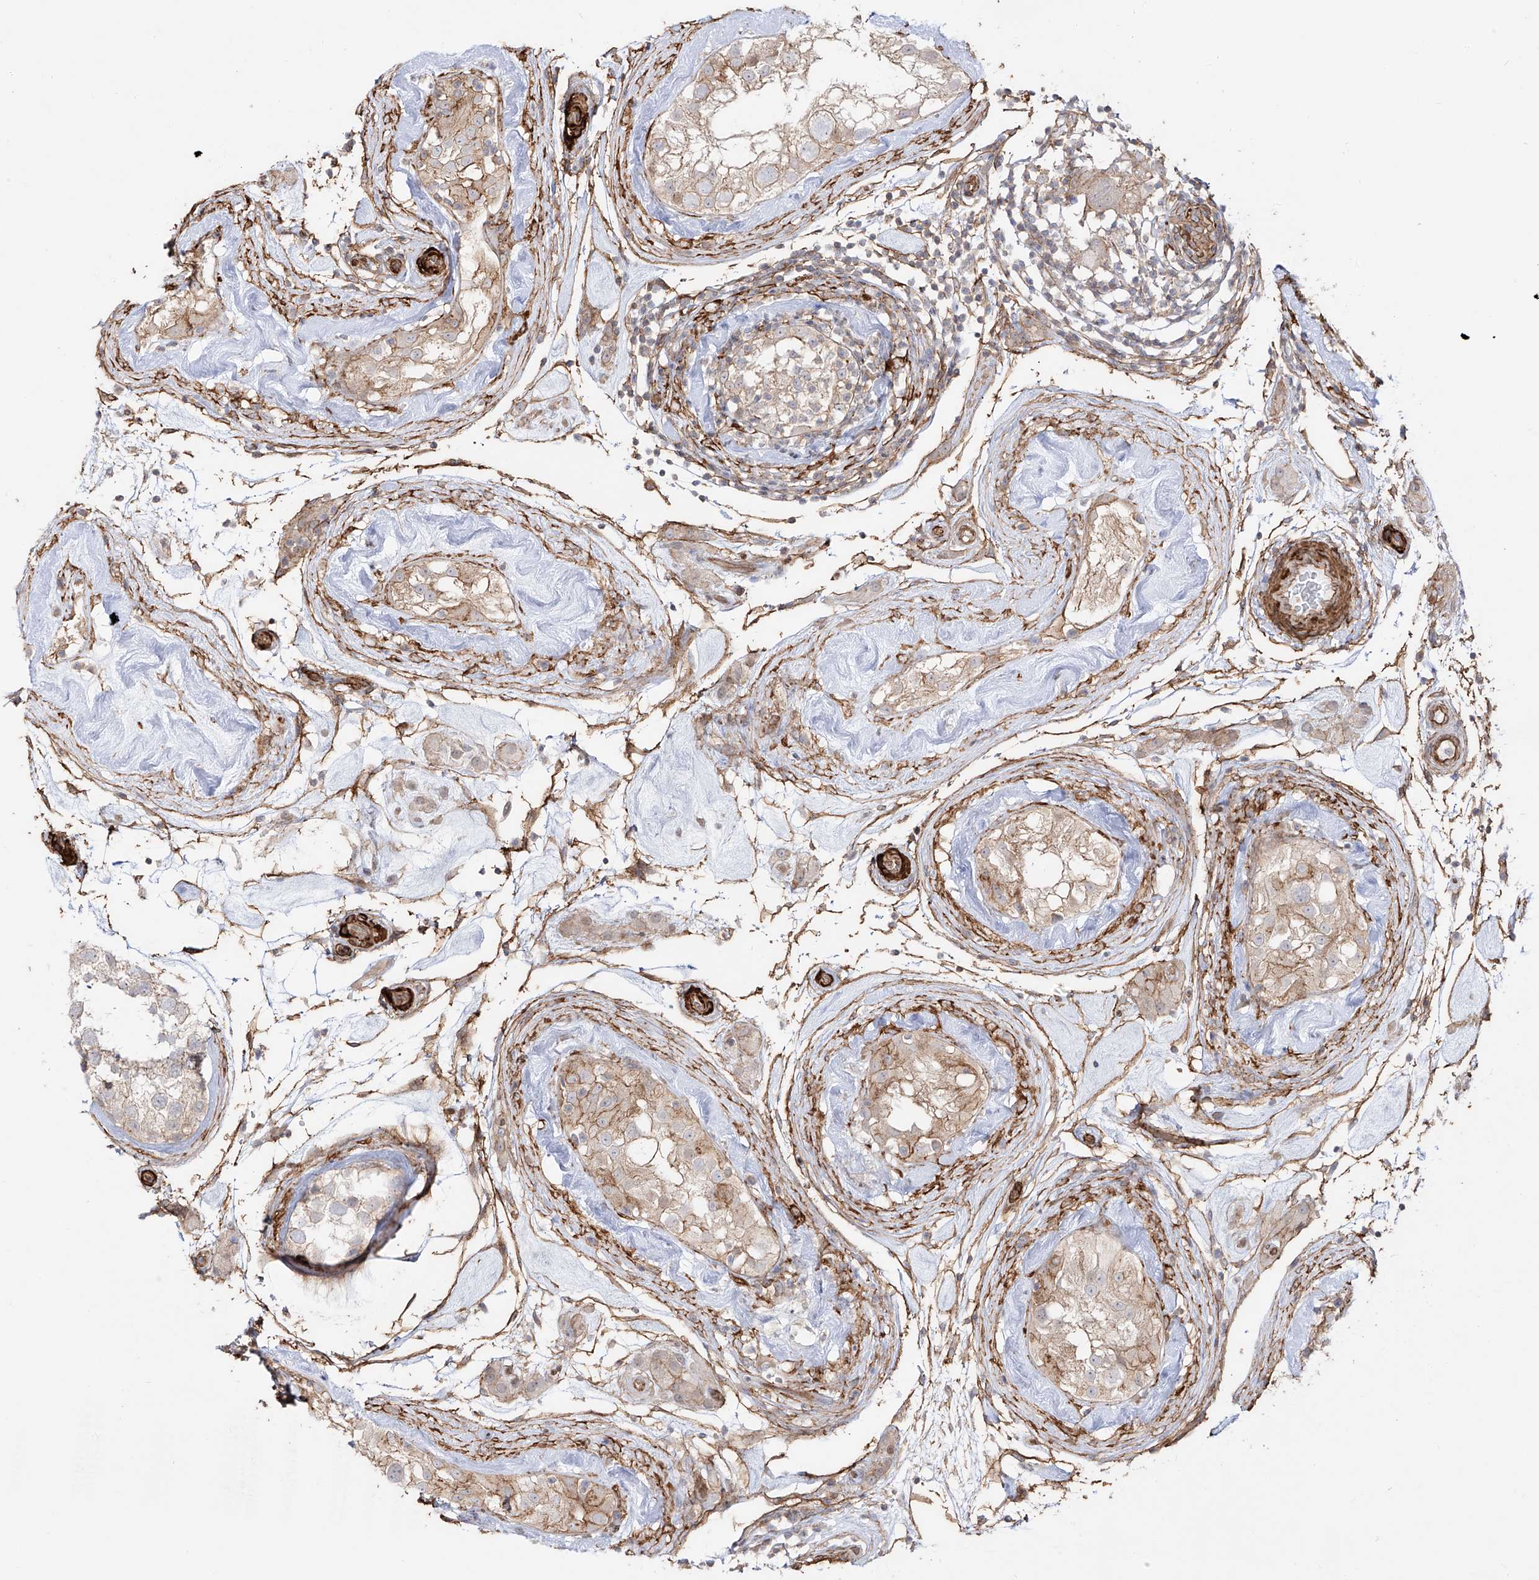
{"staining": {"intensity": "weak", "quantity": "<25%", "location": "cytoplasmic/membranous"}, "tissue": "testis", "cell_type": "Cells in seminiferous ducts", "image_type": "normal", "snomed": [{"axis": "morphology", "description": "Normal tissue, NOS"}, {"axis": "topography", "description": "Testis"}], "caption": "IHC image of normal testis stained for a protein (brown), which reveals no expression in cells in seminiferous ducts. (Brightfield microscopy of DAB IHC at high magnification).", "gene": "ZNF180", "patient": {"sex": "male", "age": 46}}